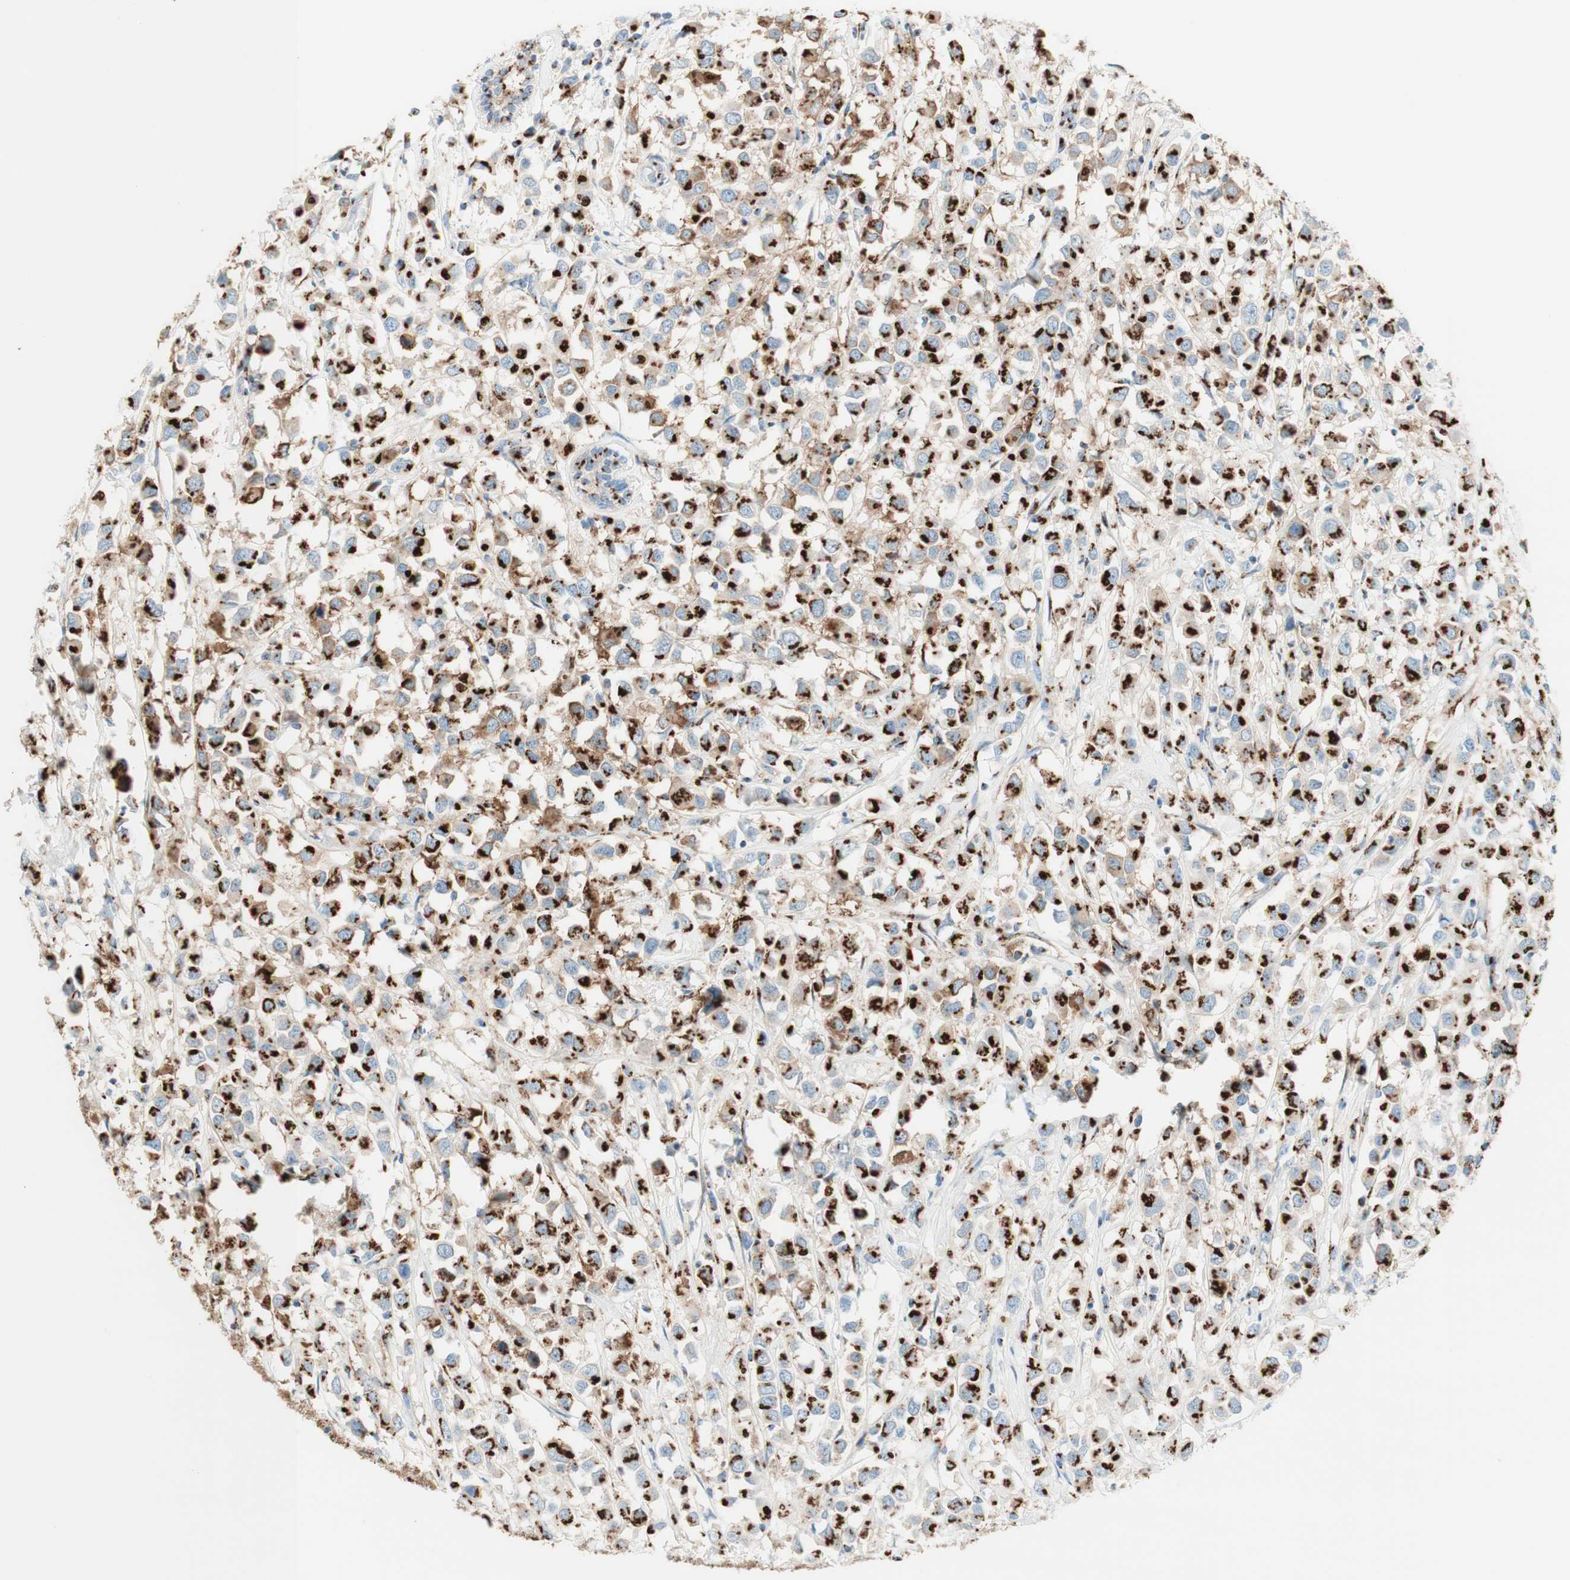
{"staining": {"intensity": "strong", "quantity": ">75%", "location": "cytoplasmic/membranous"}, "tissue": "breast cancer", "cell_type": "Tumor cells", "image_type": "cancer", "snomed": [{"axis": "morphology", "description": "Duct carcinoma"}, {"axis": "topography", "description": "Breast"}], "caption": "Immunohistochemical staining of intraductal carcinoma (breast) demonstrates high levels of strong cytoplasmic/membranous expression in approximately >75% of tumor cells. Nuclei are stained in blue.", "gene": "GOLGB1", "patient": {"sex": "female", "age": 61}}